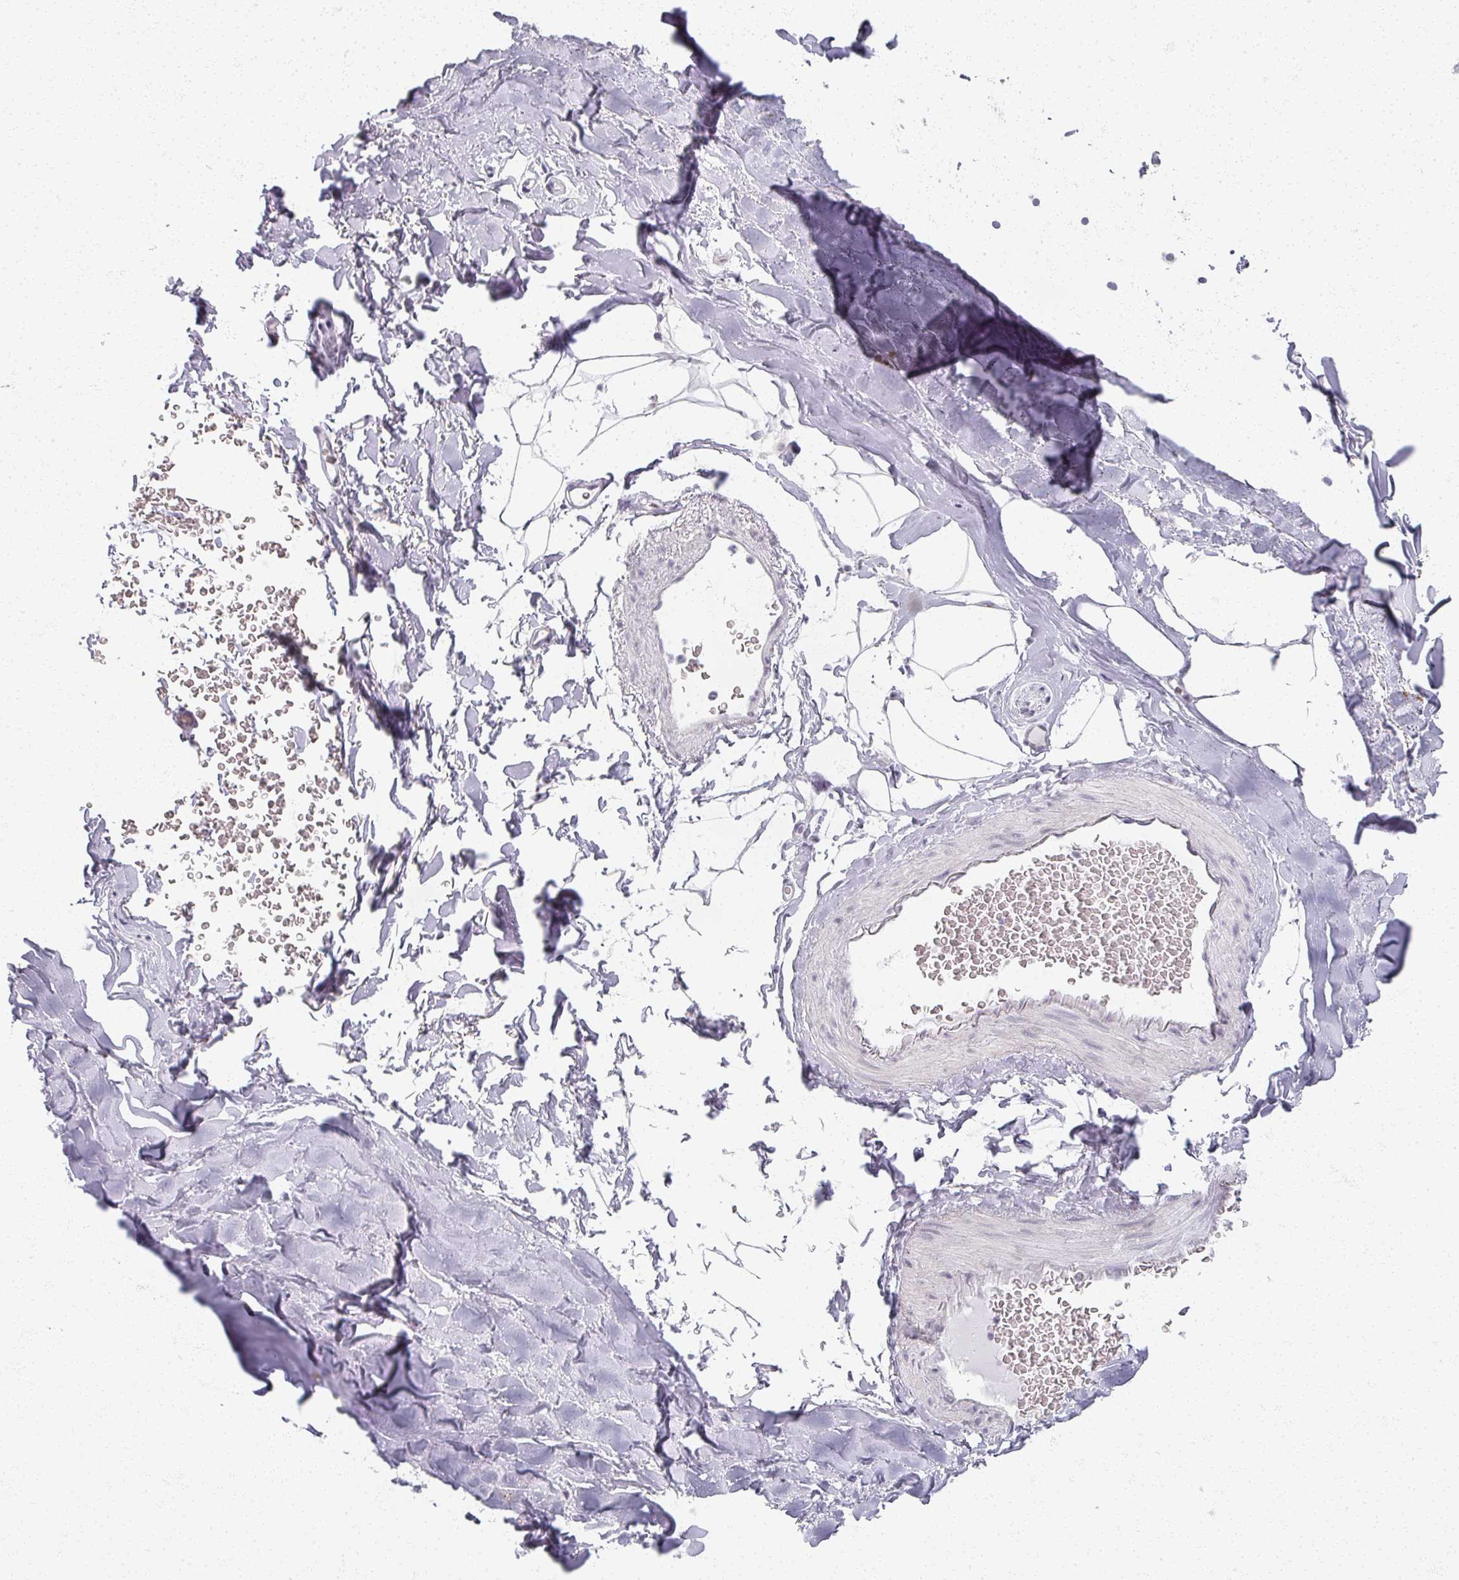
{"staining": {"intensity": "negative", "quantity": "none", "location": "none"}, "tissue": "adipose tissue", "cell_type": "Adipocytes", "image_type": "normal", "snomed": [{"axis": "morphology", "description": "Normal tissue, NOS"}, {"axis": "topography", "description": "Cartilage tissue"}, {"axis": "topography", "description": "Bronchus"}], "caption": "Immunohistochemistry (IHC) of normal adipose tissue reveals no staining in adipocytes.", "gene": "RFPL2", "patient": {"sex": "female", "age": 72}}